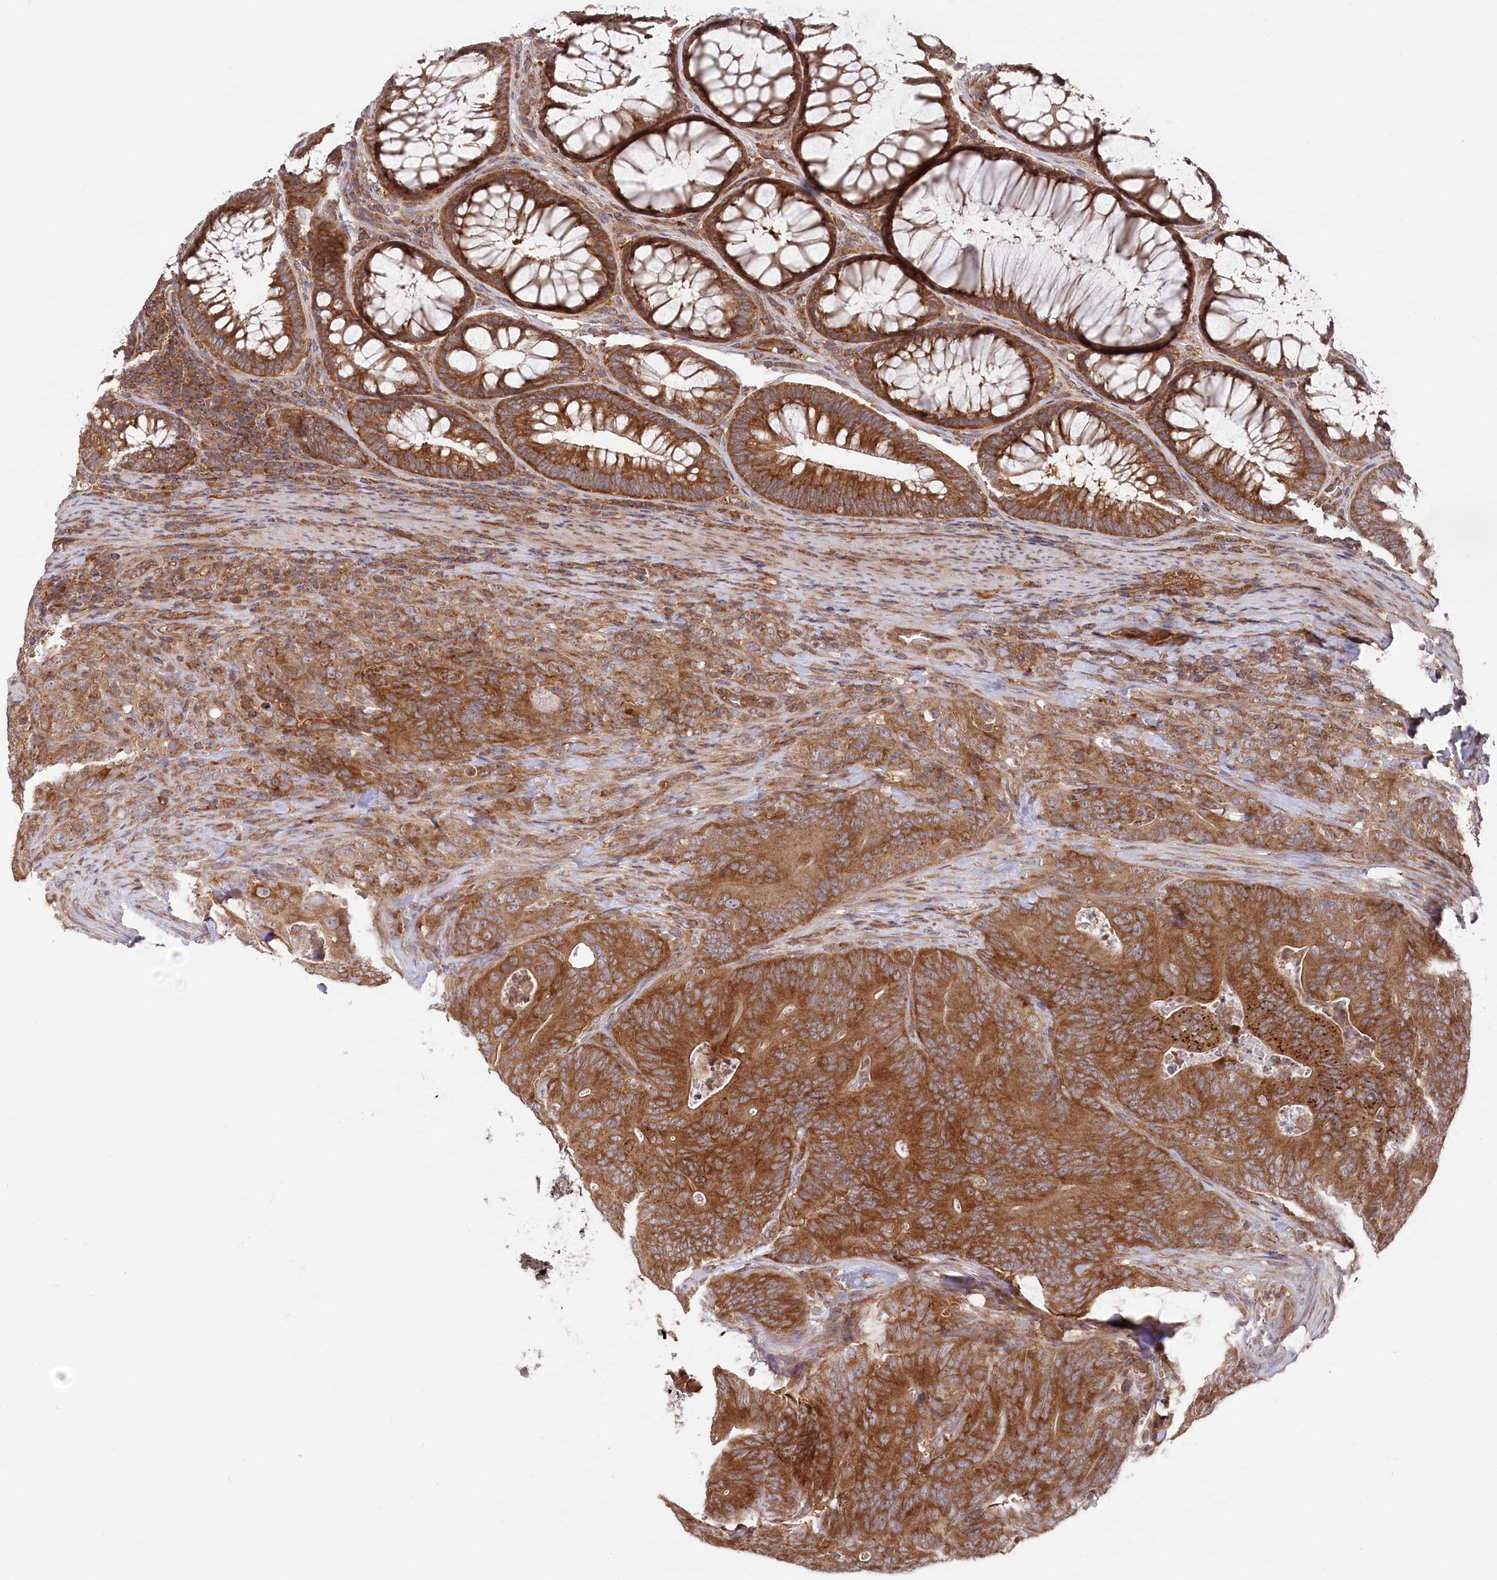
{"staining": {"intensity": "moderate", "quantity": ">75%", "location": "cytoplasmic/membranous"}, "tissue": "colorectal cancer", "cell_type": "Tumor cells", "image_type": "cancer", "snomed": [{"axis": "morphology", "description": "Normal tissue, NOS"}, {"axis": "topography", "description": "Colon"}], "caption": "Colorectal cancer stained for a protein (brown) reveals moderate cytoplasmic/membranous positive positivity in about >75% of tumor cells.", "gene": "PPP1R21", "patient": {"sex": "female", "age": 82}}